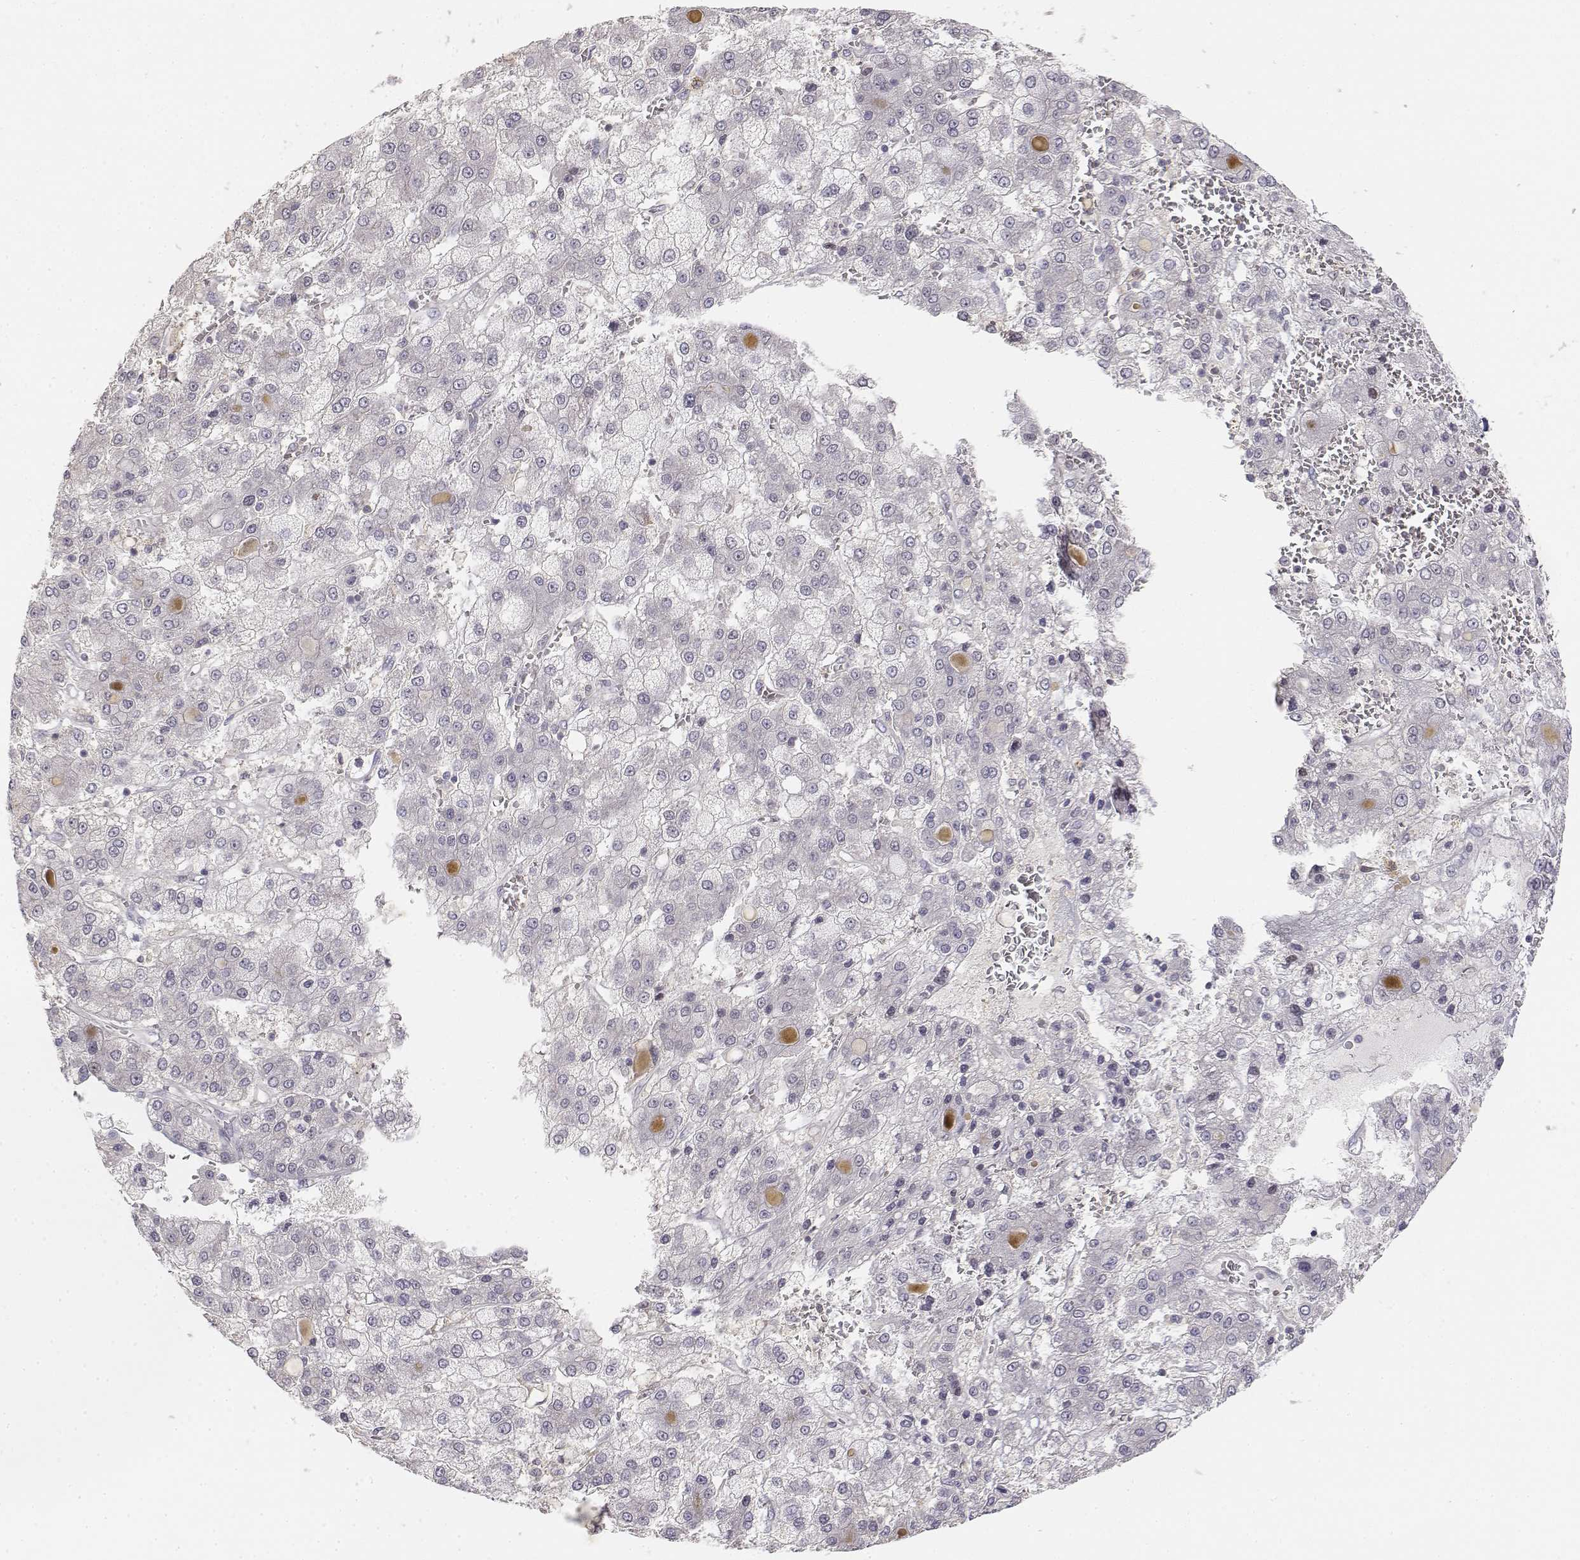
{"staining": {"intensity": "negative", "quantity": "none", "location": "none"}, "tissue": "liver cancer", "cell_type": "Tumor cells", "image_type": "cancer", "snomed": [{"axis": "morphology", "description": "Carcinoma, Hepatocellular, NOS"}, {"axis": "topography", "description": "Liver"}], "caption": "The micrograph reveals no significant positivity in tumor cells of liver cancer (hepatocellular carcinoma).", "gene": "GLIPR1L2", "patient": {"sex": "male", "age": 73}}